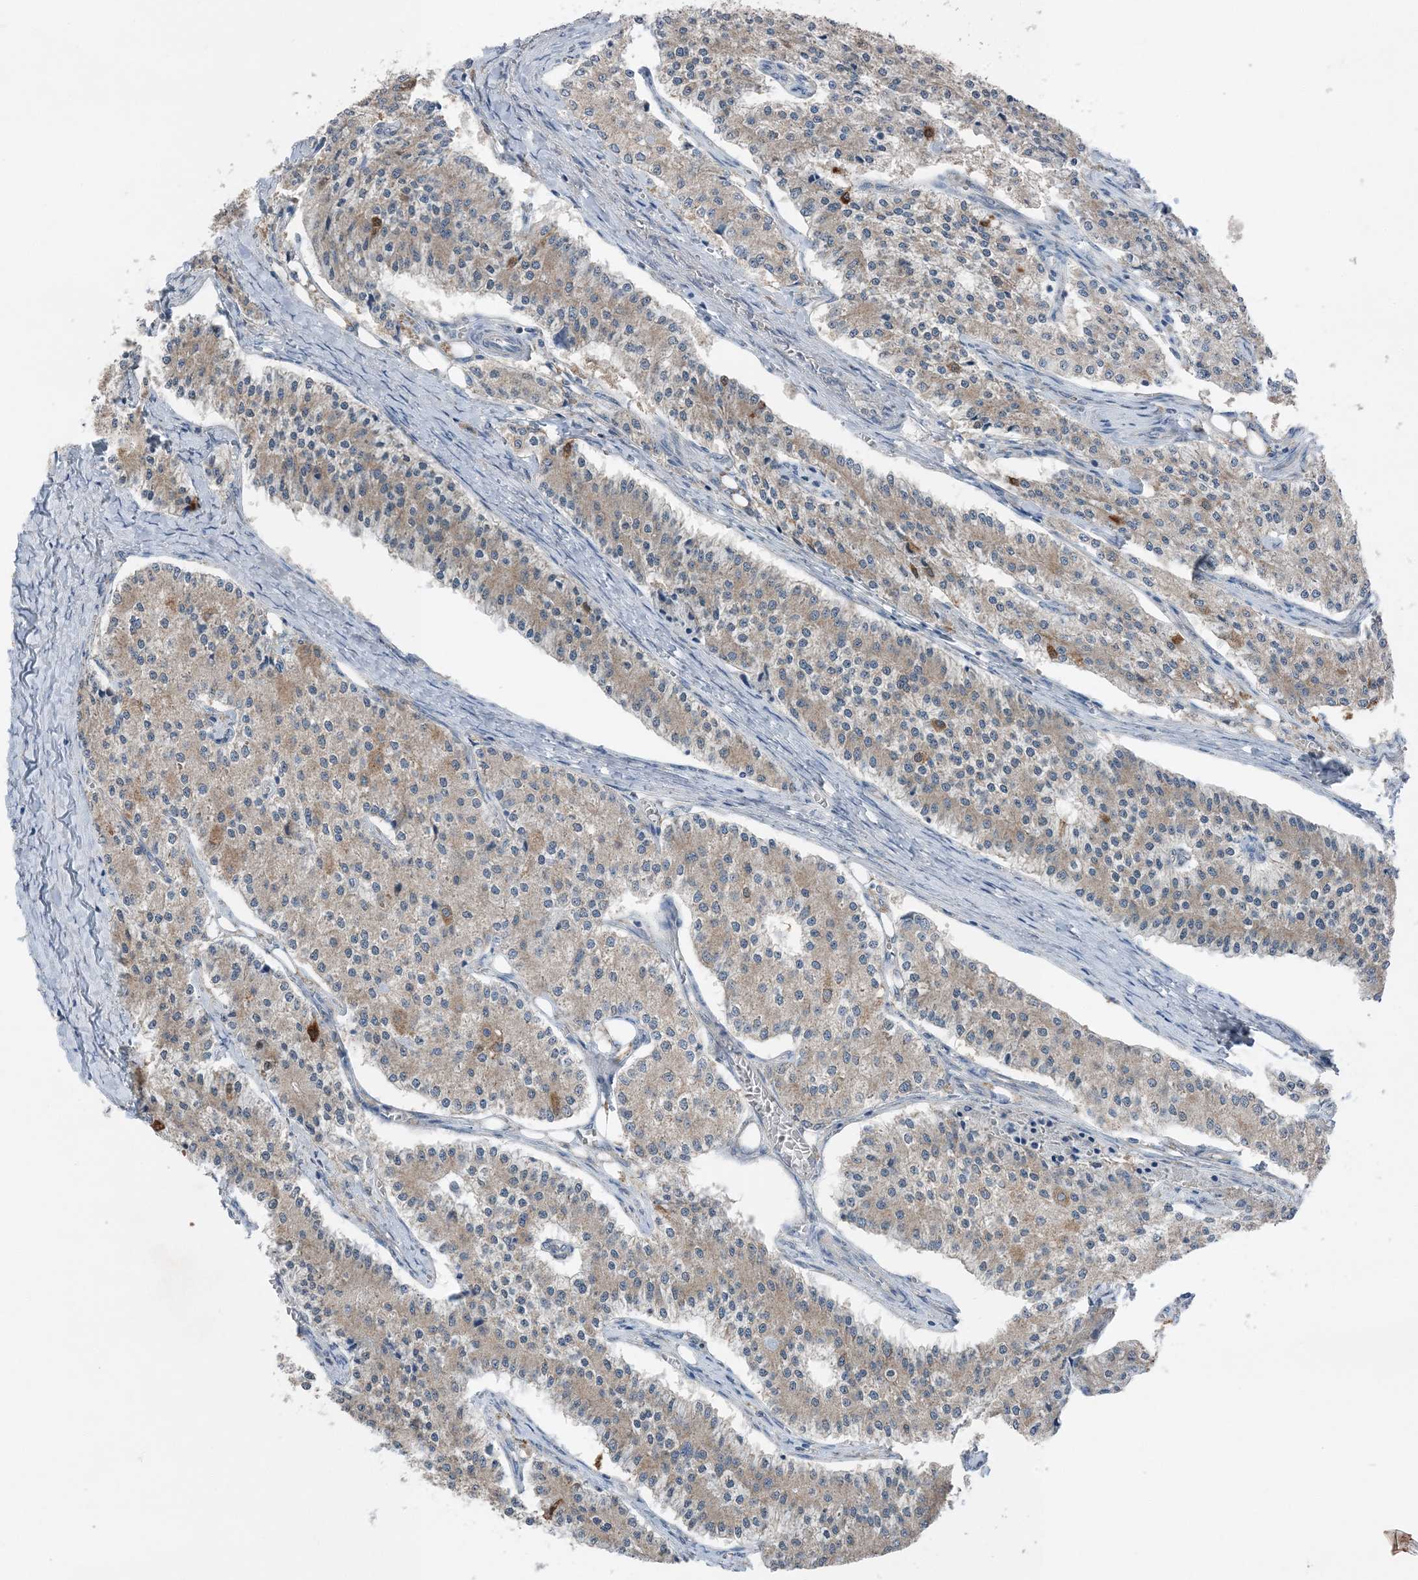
{"staining": {"intensity": "negative", "quantity": "none", "location": "none"}, "tissue": "carcinoid", "cell_type": "Tumor cells", "image_type": "cancer", "snomed": [{"axis": "morphology", "description": "Carcinoid, malignant, NOS"}, {"axis": "topography", "description": "Colon"}], "caption": "There is no significant expression in tumor cells of carcinoid. (Brightfield microscopy of DAB immunohistochemistry at high magnification).", "gene": "DHX30", "patient": {"sex": "female", "age": 52}}